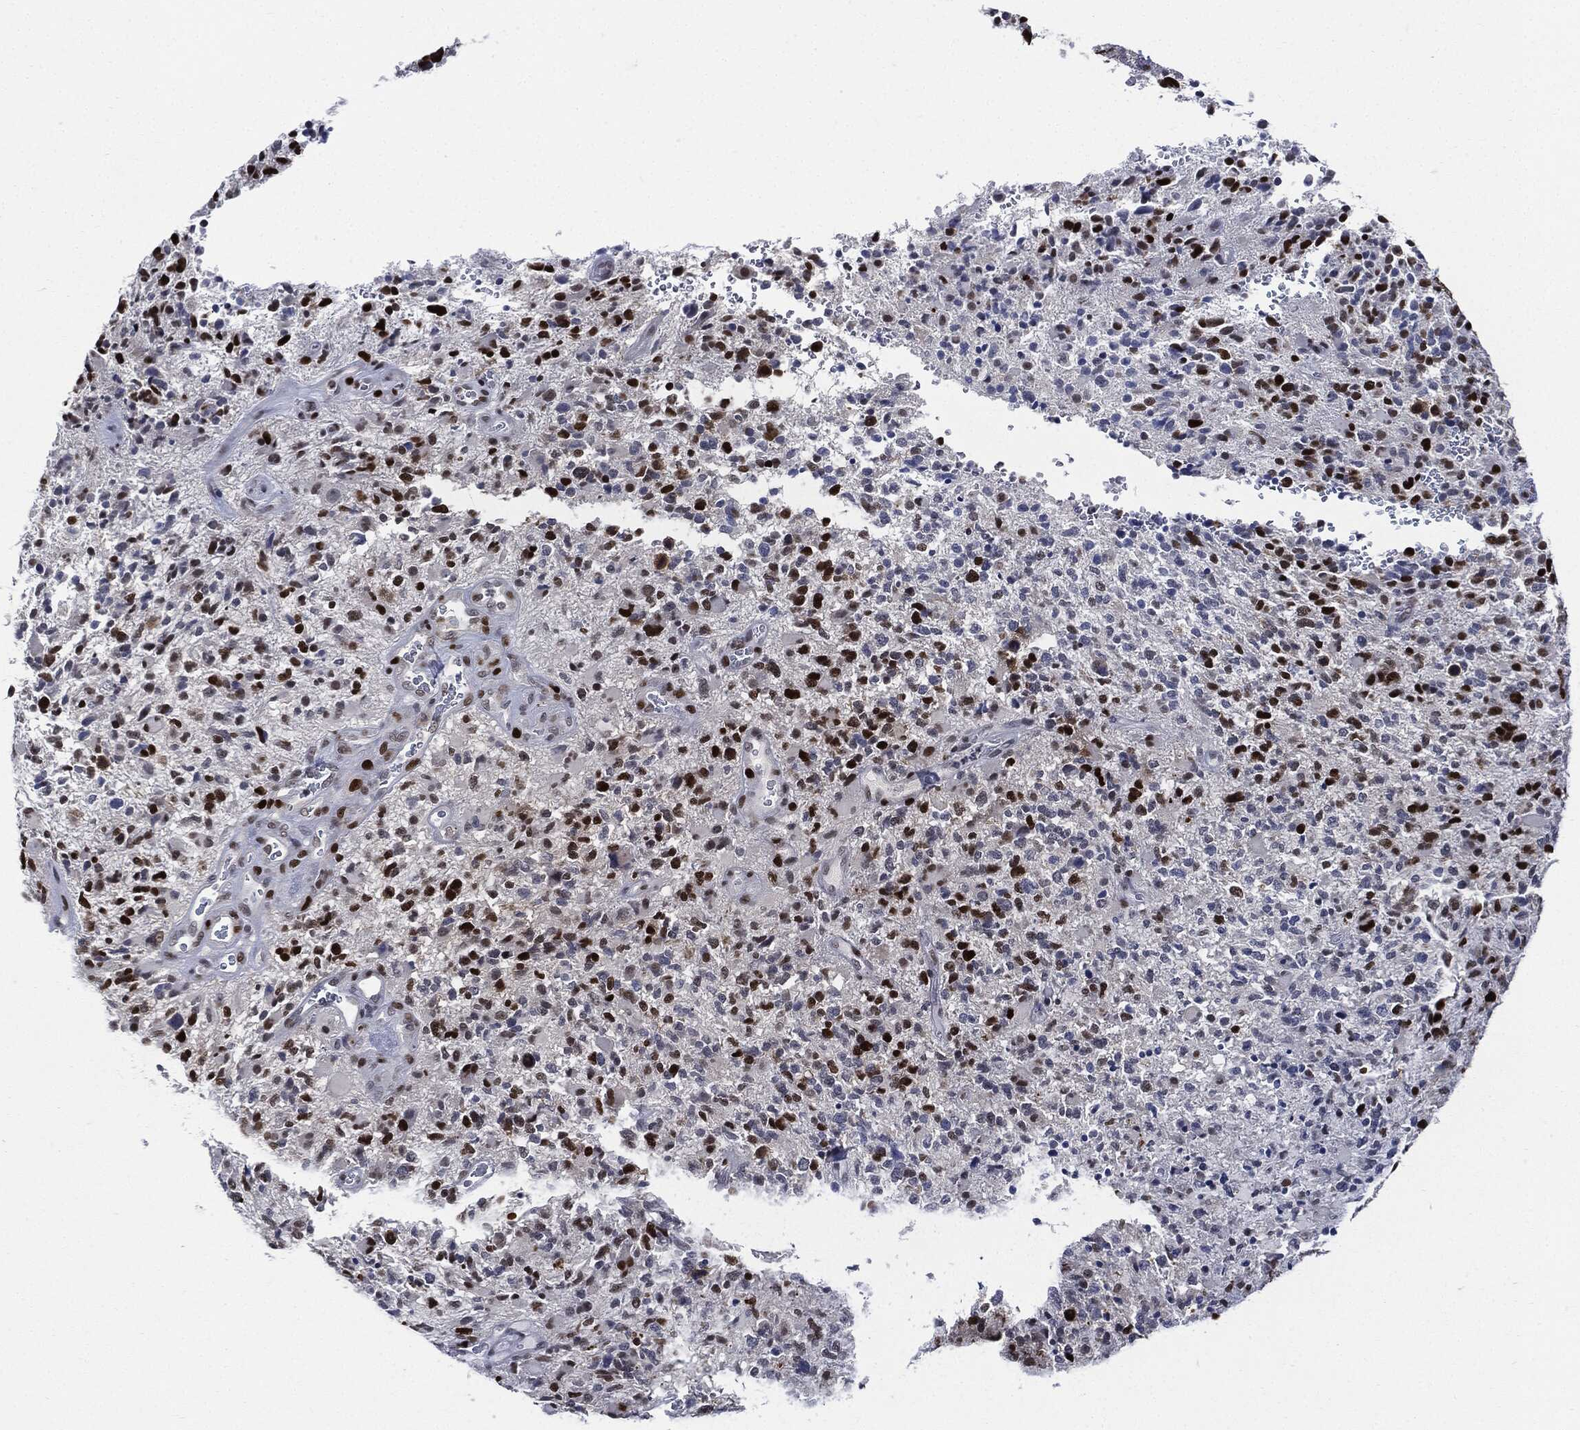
{"staining": {"intensity": "strong", "quantity": "25%-75%", "location": "nuclear"}, "tissue": "glioma", "cell_type": "Tumor cells", "image_type": "cancer", "snomed": [{"axis": "morphology", "description": "Glioma, malignant, High grade"}, {"axis": "topography", "description": "Brain"}], "caption": "Glioma stained for a protein (brown) shows strong nuclear positive positivity in approximately 25%-75% of tumor cells.", "gene": "PCNA", "patient": {"sex": "female", "age": 71}}